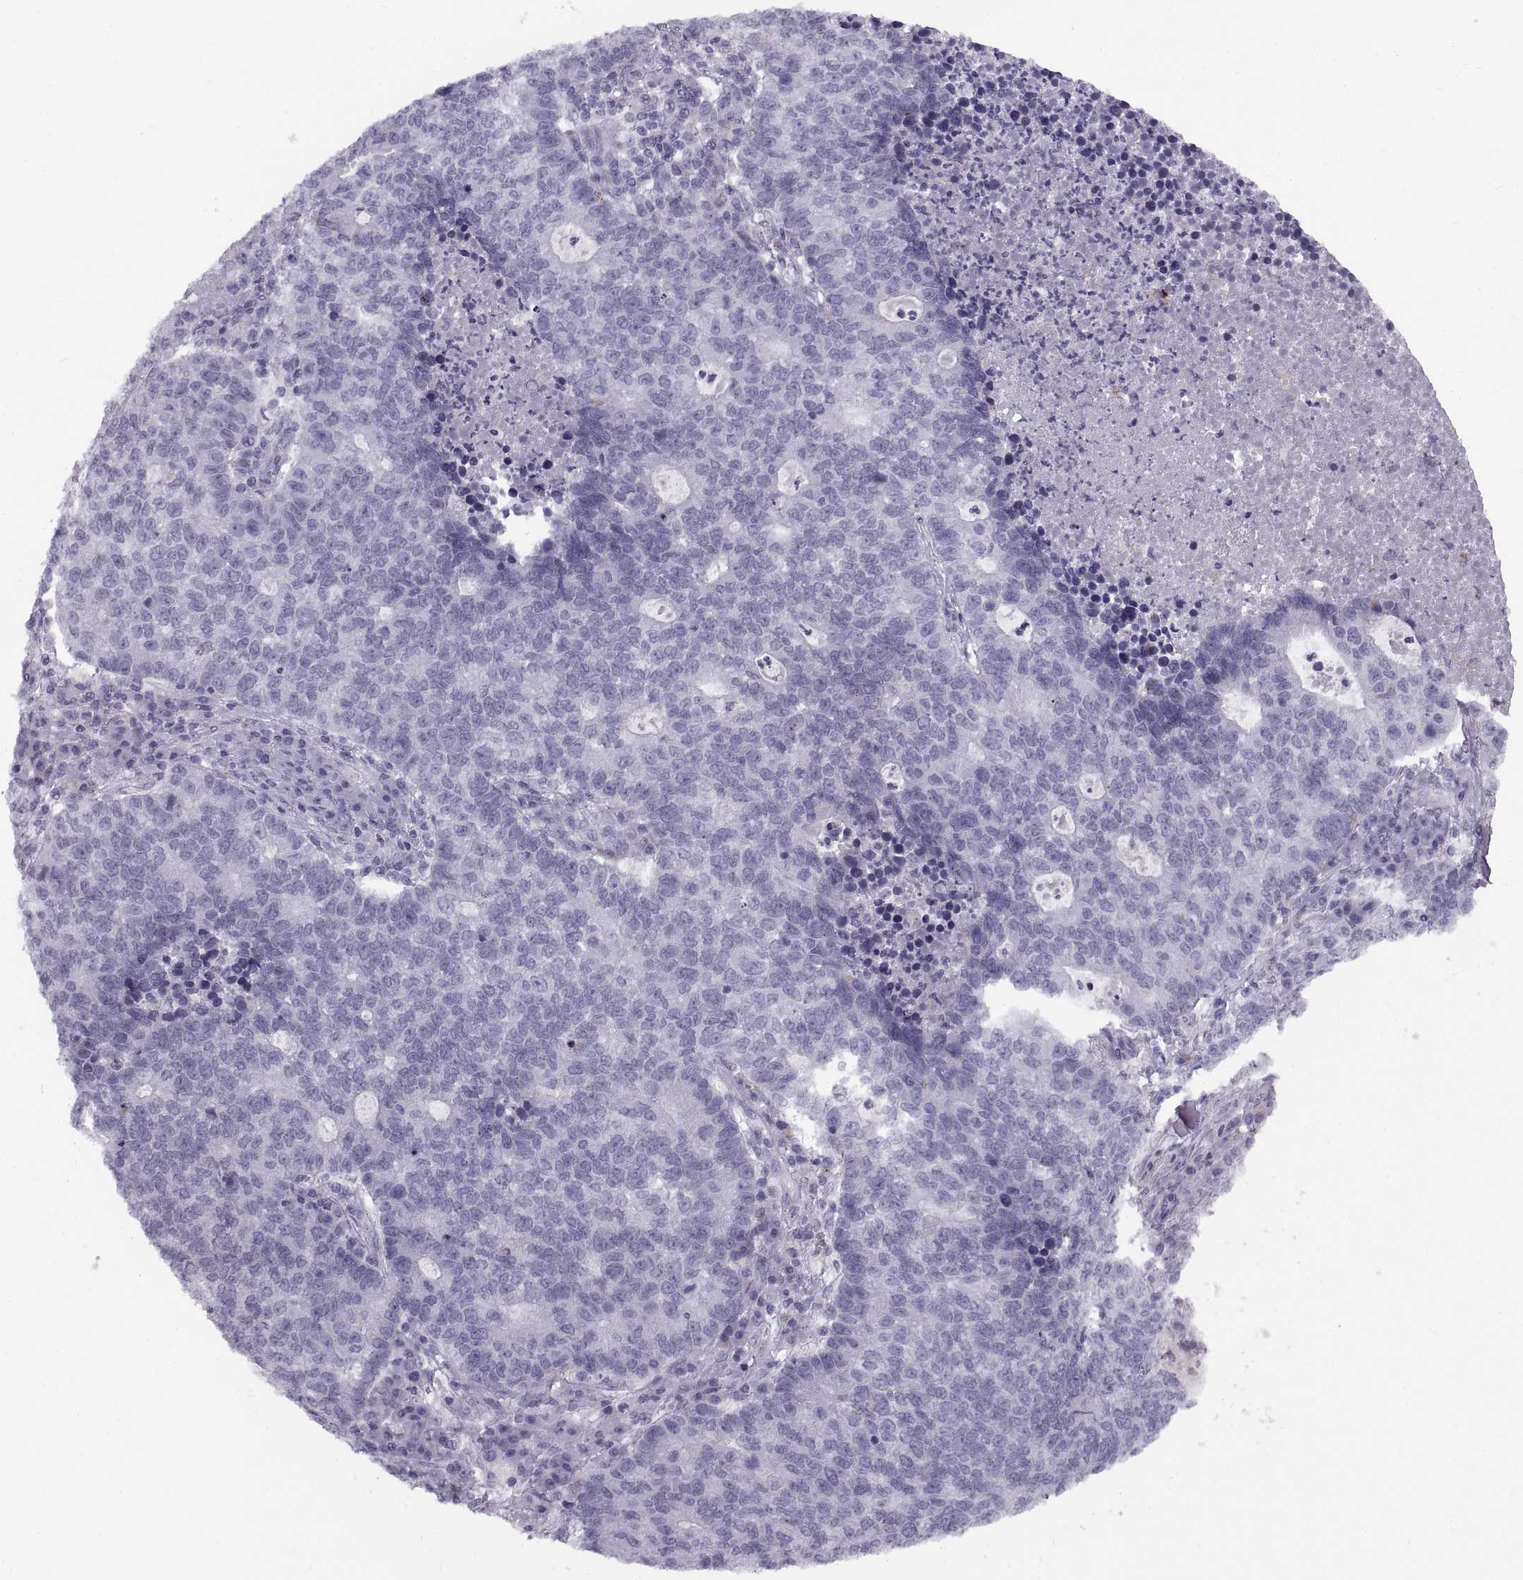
{"staining": {"intensity": "negative", "quantity": "none", "location": "none"}, "tissue": "lung cancer", "cell_type": "Tumor cells", "image_type": "cancer", "snomed": [{"axis": "morphology", "description": "Adenocarcinoma, NOS"}, {"axis": "topography", "description": "Lung"}], "caption": "Immunohistochemical staining of human lung adenocarcinoma displays no significant positivity in tumor cells.", "gene": "CALCR", "patient": {"sex": "male", "age": 57}}